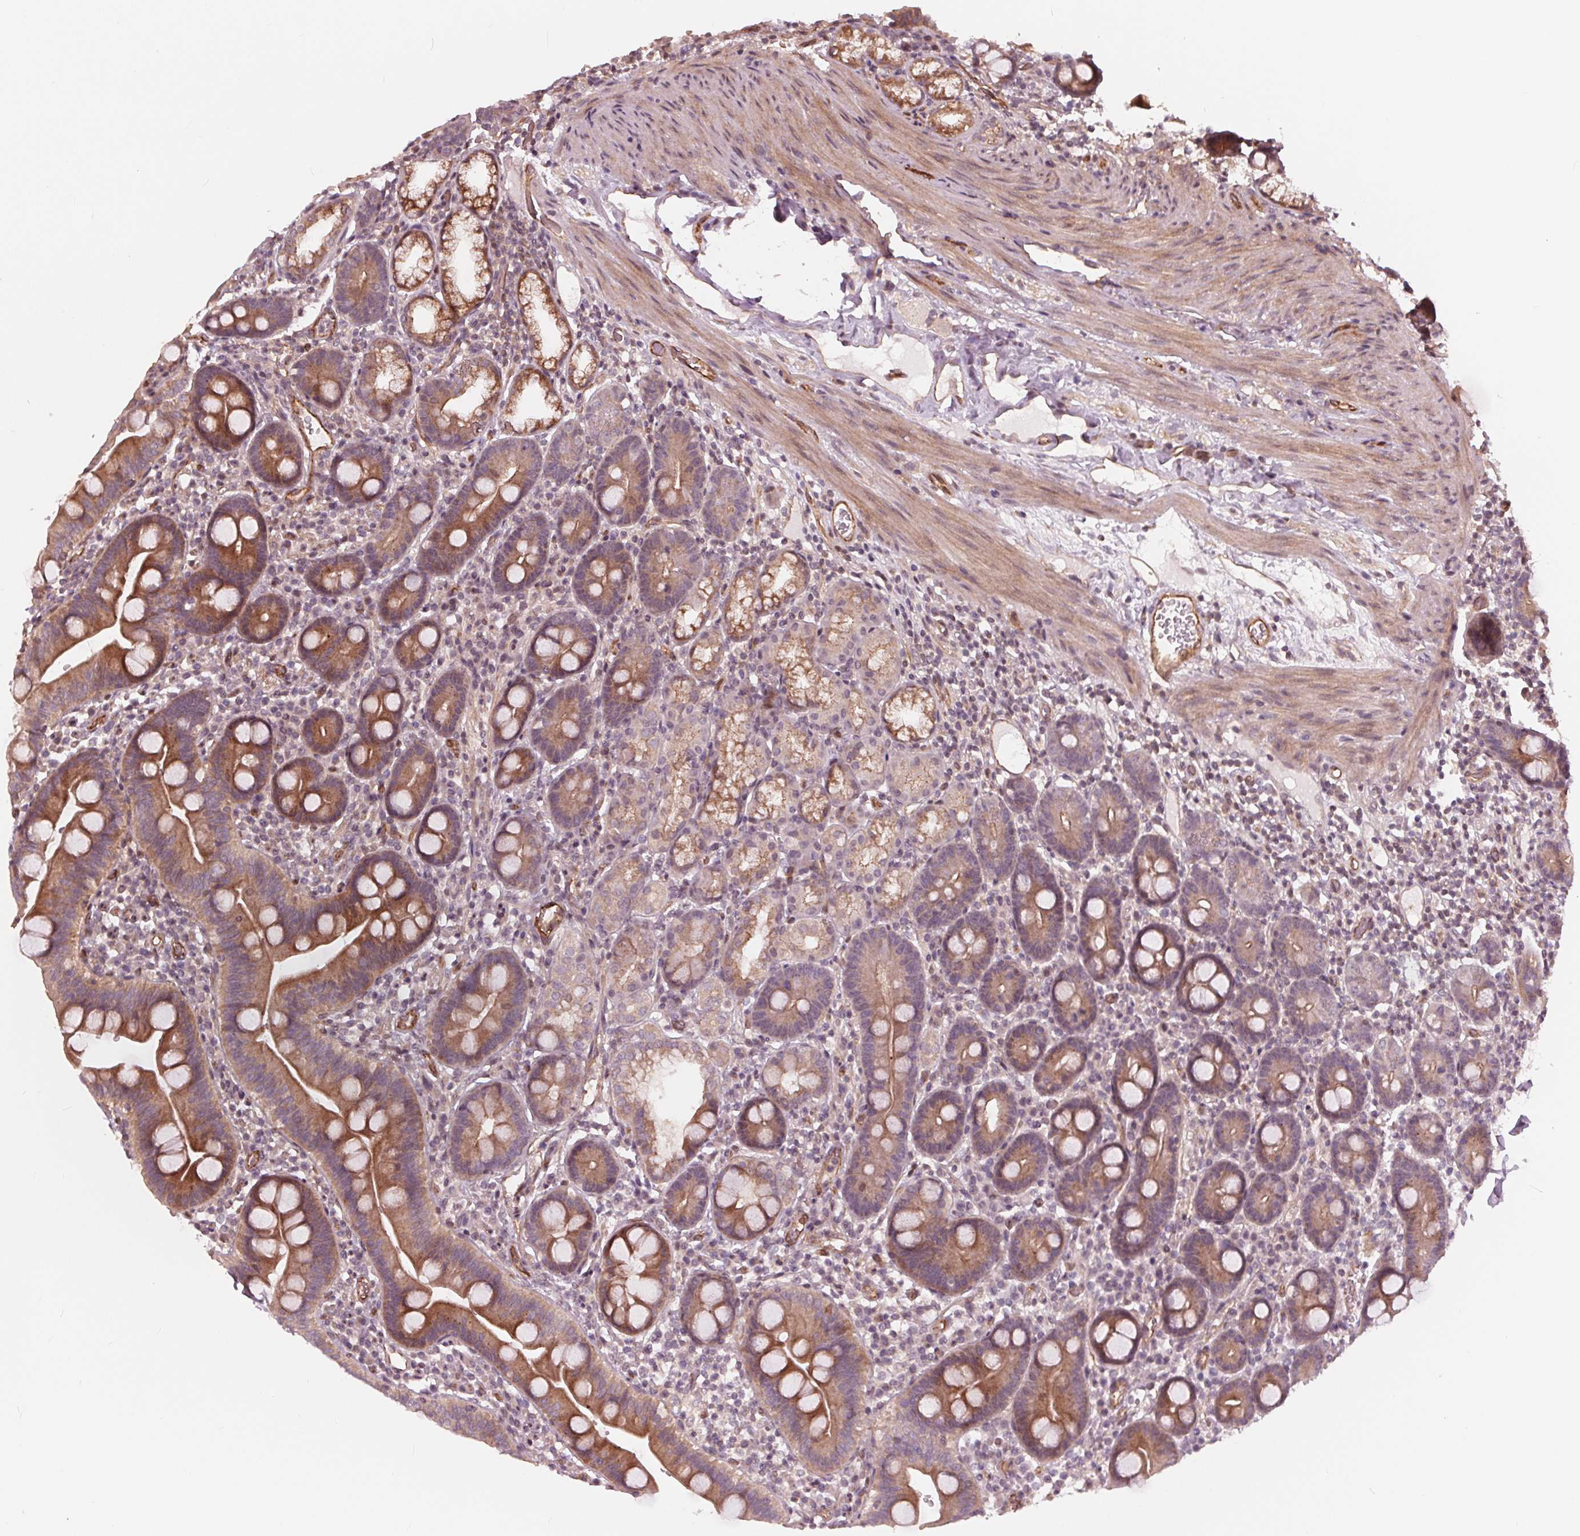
{"staining": {"intensity": "moderate", "quantity": "25%-75%", "location": "cytoplasmic/membranous"}, "tissue": "duodenum", "cell_type": "Glandular cells", "image_type": "normal", "snomed": [{"axis": "morphology", "description": "Normal tissue, NOS"}, {"axis": "topography", "description": "Pancreas"}, {"axis": "topography", "description": "Duodenum"}], "caption": "Duodenum stained with a brown dye demonstrates moderate cytoplasmic/membranous positive positivity in about 25%-75% of glandular cells.", "gene": "TXNIP", "patient": {"sex": "male", "age": 59}}